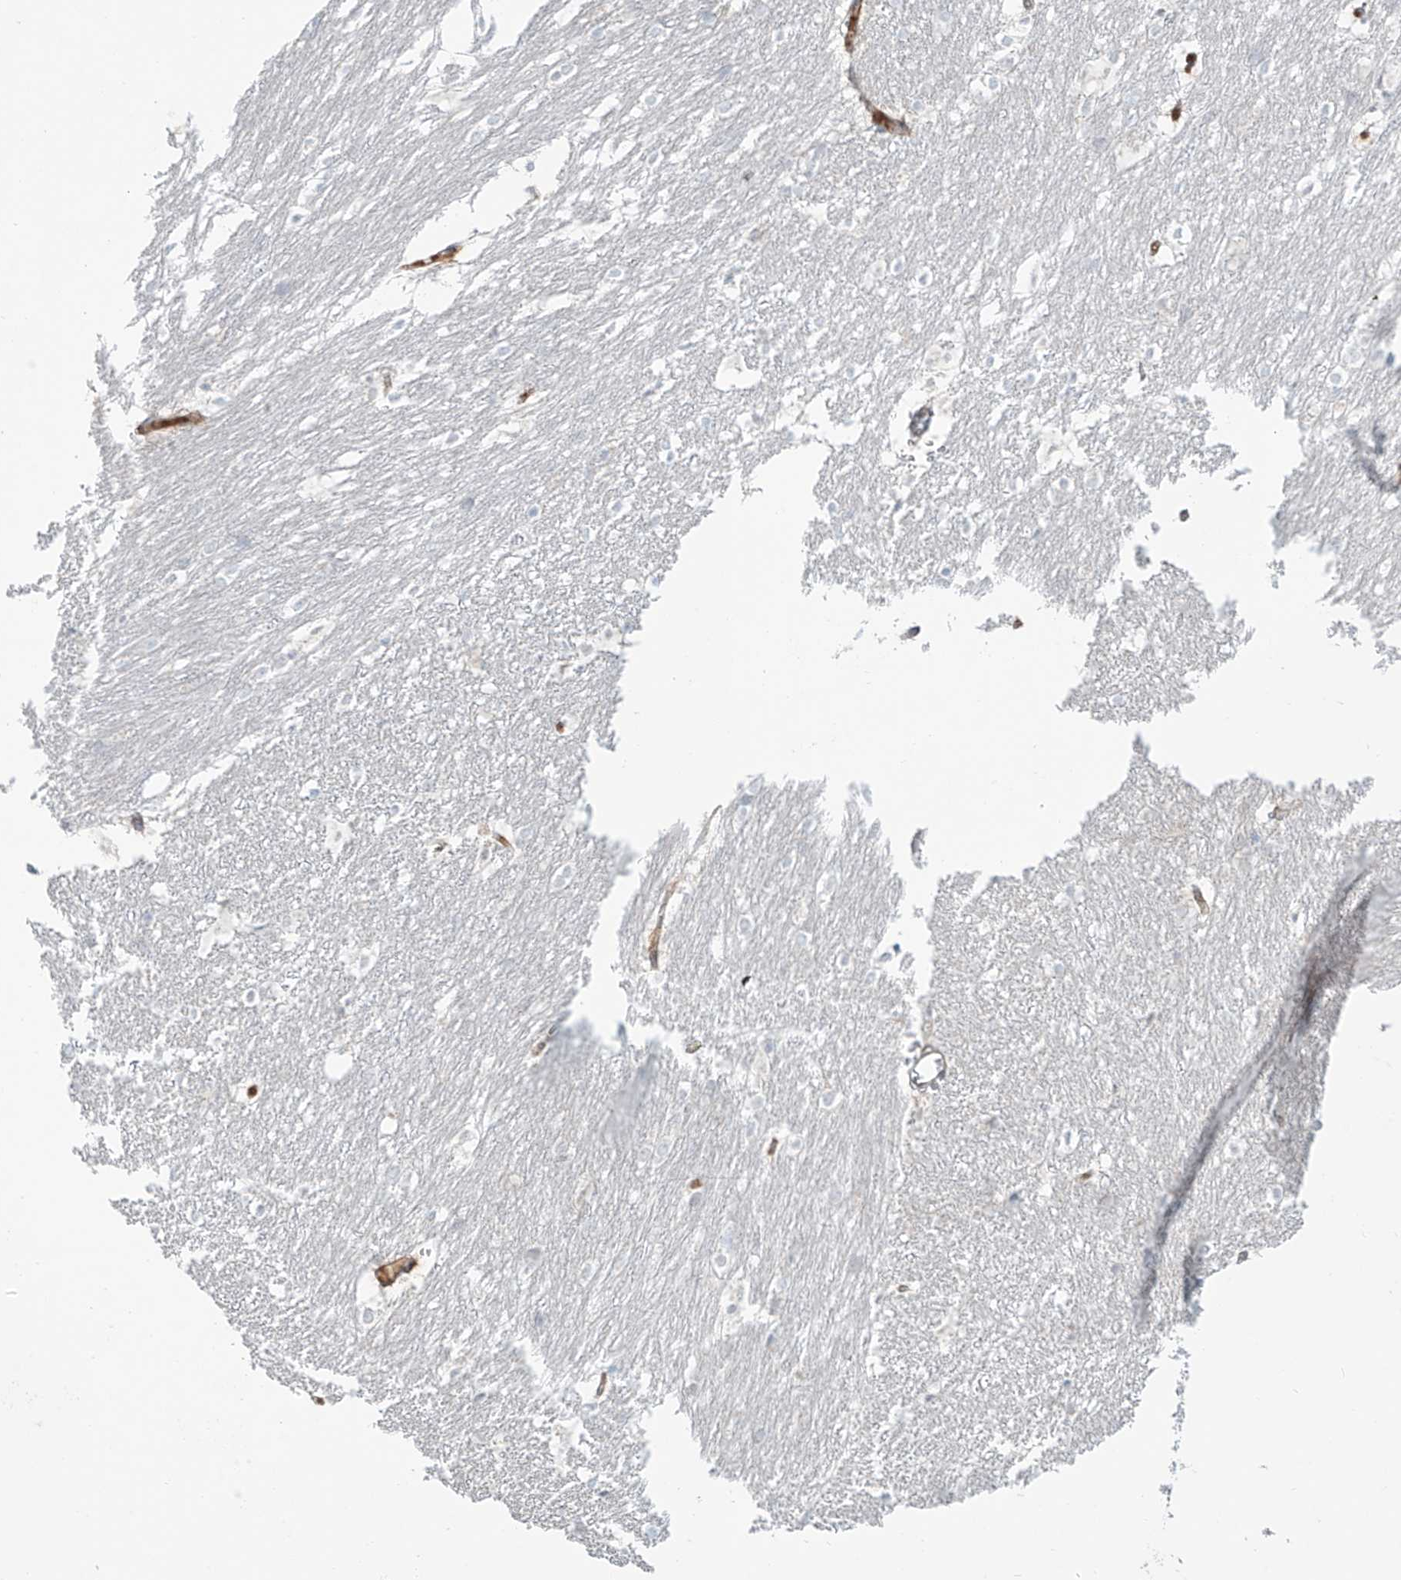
{"staining": {"intensity": "negative", "quantity": "none", "location": "none"}, "tissue": "caudate", "cell_type": "Glial cells", "image_type": "normal", "snomed": [{"axis": "morphology", "description": "Normal tissue, NOS"}, {"axis": "topography", "description": "Lateral ventricle wall"}], "caption": "Glial cells show no significant expression in unremarkable caudate. (Stains: DAB IHC with hematoxylin counter stain, Microscopy: brightfield microscopy at high magnification).", "gene": "ERO1A", "patient": {"sex": "female", "age": 19}}